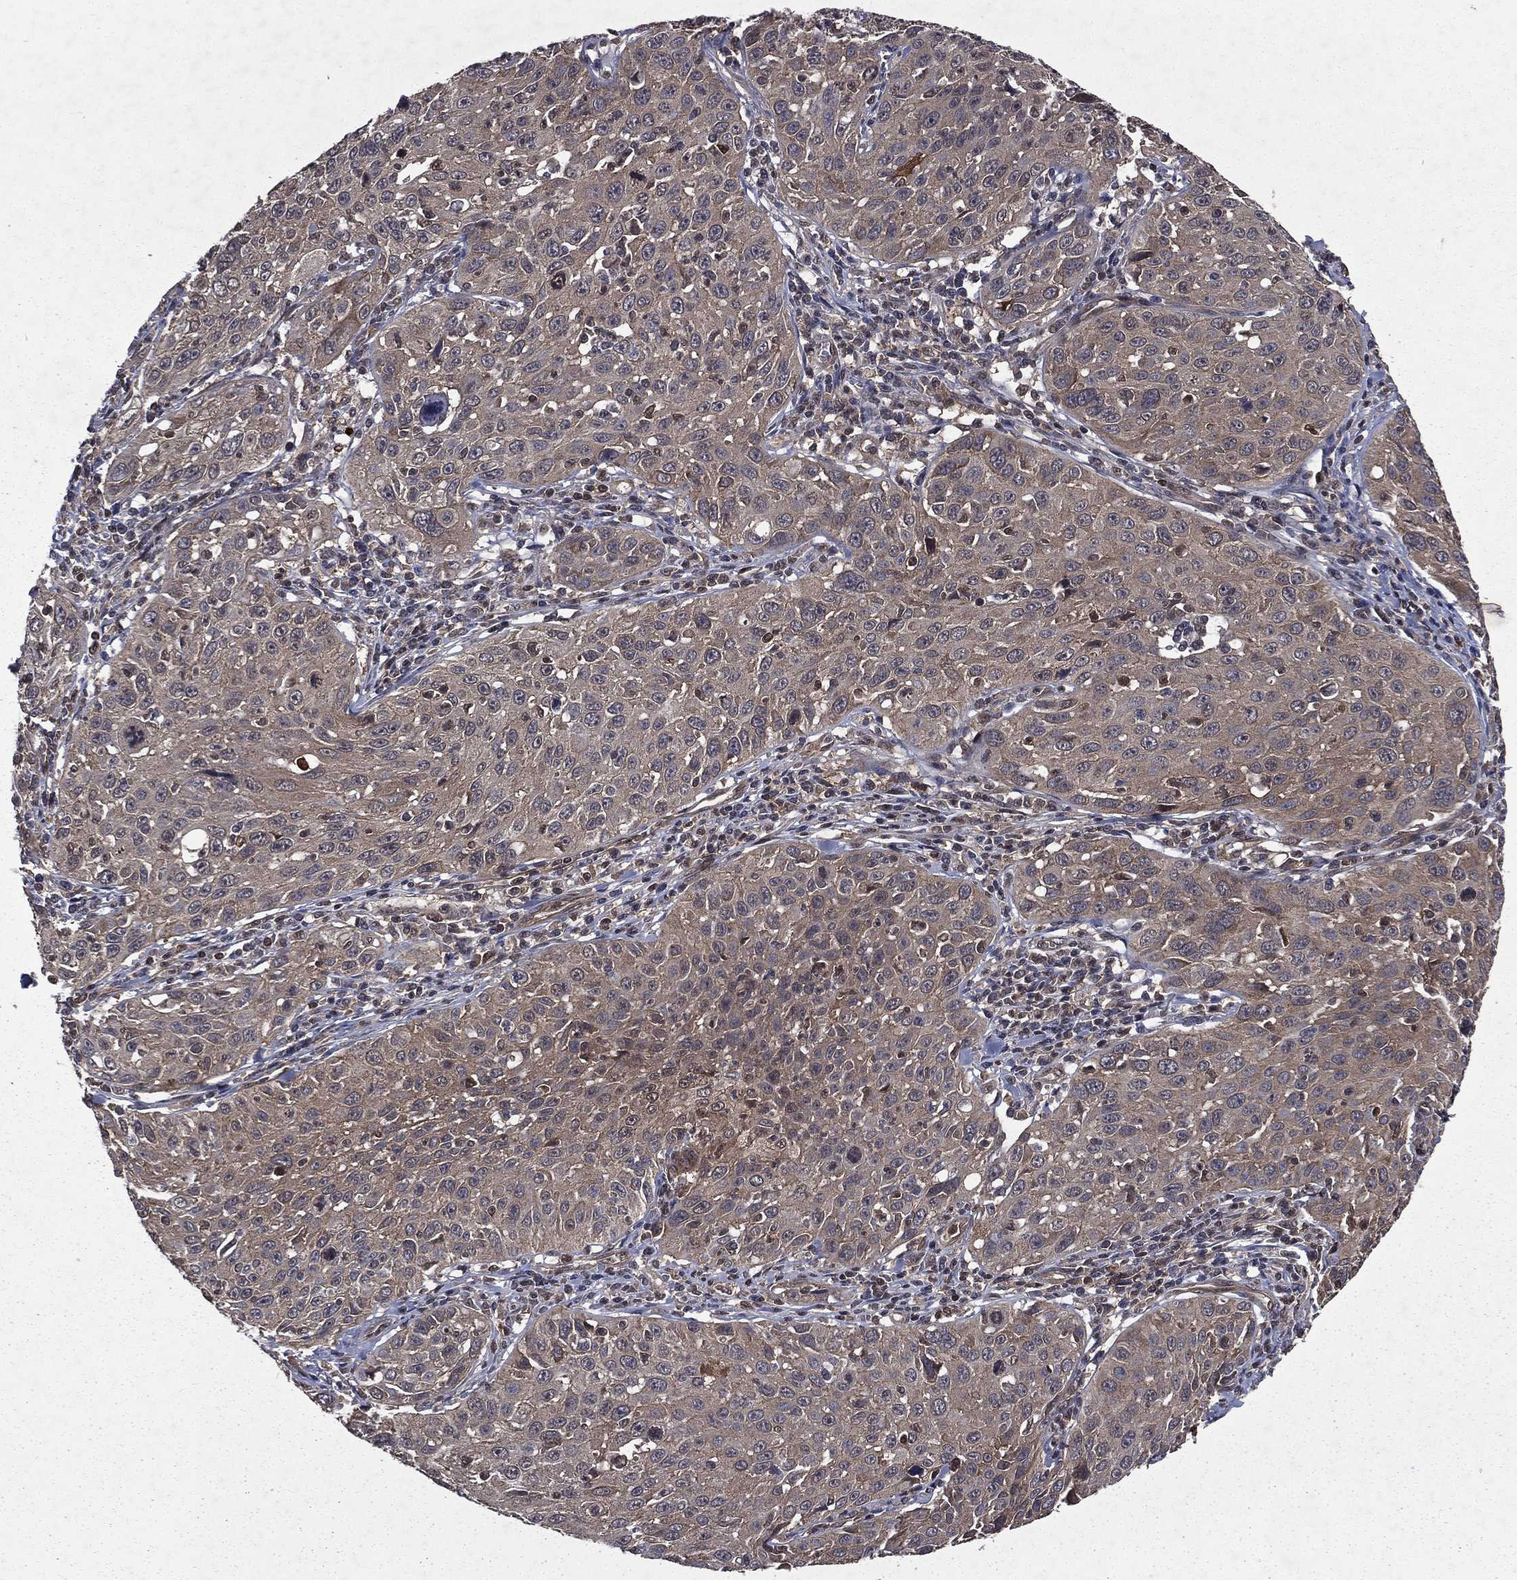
{"staining": {"intensity": "negative", "quantity": "none", "location": "none"}, "tissue": "cervical cancer", "cell_type": "Tumor cells", "image_type": "cancer", "snomed": [{"axis": "morphology", "description": "Squamous cell carcinoma, NOS"}, {"axis": "topography", "description": "Cervix"}], "caption": "Immunohistochemistry (IHC) of squamous cell carcinoma (cervical) exhibits no positivity in tumor cells.", "gene": "FGD1", "patient": {"sex": "female", "age": 26}}